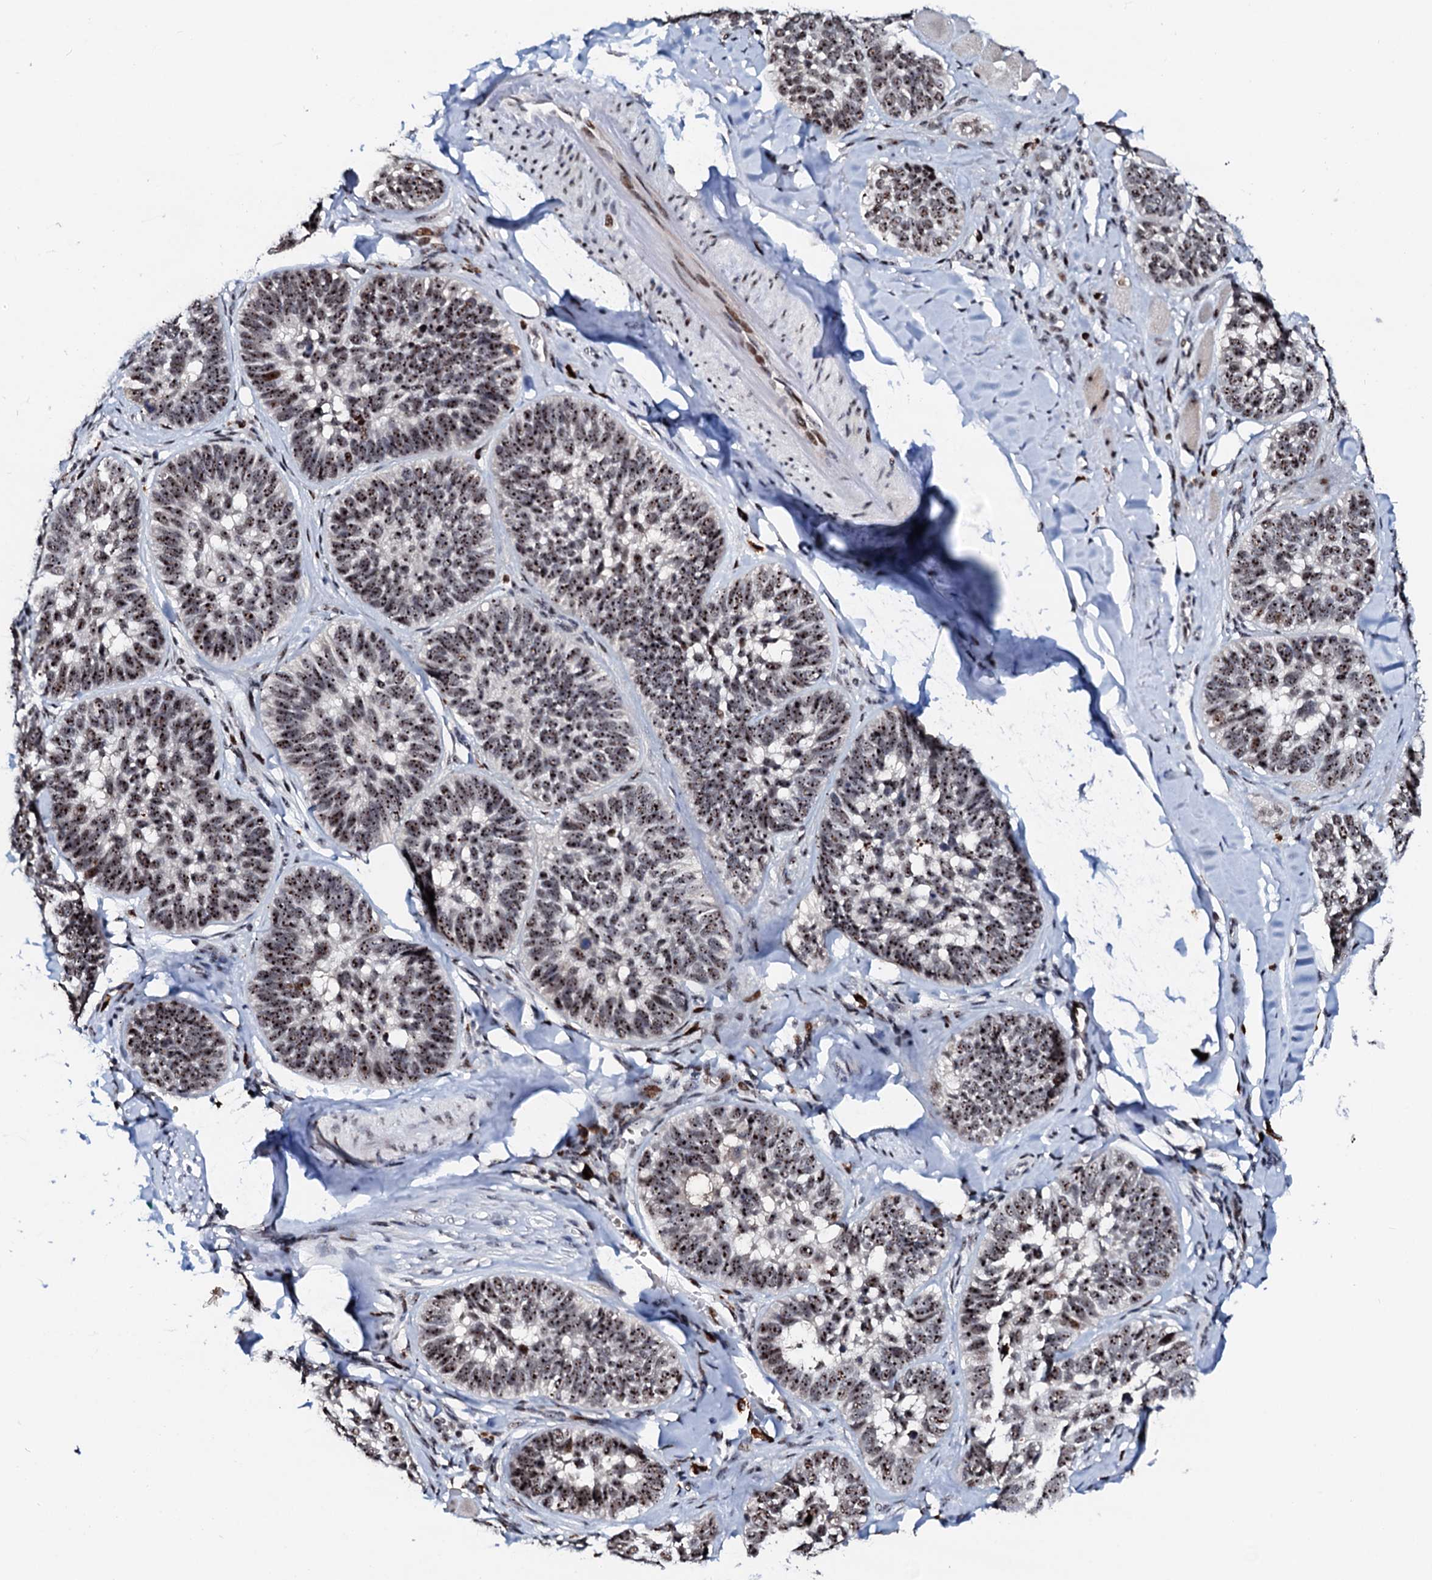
{"staining": {"intensity": "moderate", "quantity": ">75%", "location": "nuclear"}, "tissue": "skin cancer", "cell_type": "Tumor cells", "image_type": "cancer", "snomed": [{"axis": "morphology", "description": "Basal cell carcinoma"}, {"axis": "topography", "description": "Skin"}], "caption": "A brown stain shows moderate nuclear expression of a protein in human skin cancer (basal cell carcinoma) tumor cells. (DAB (3,3'-diaminobenzidine) = brown stain, brightfield microscopy at high magnification).", "gene": "NEUROG3", "patient": {"sex": "male", "age": 62}}